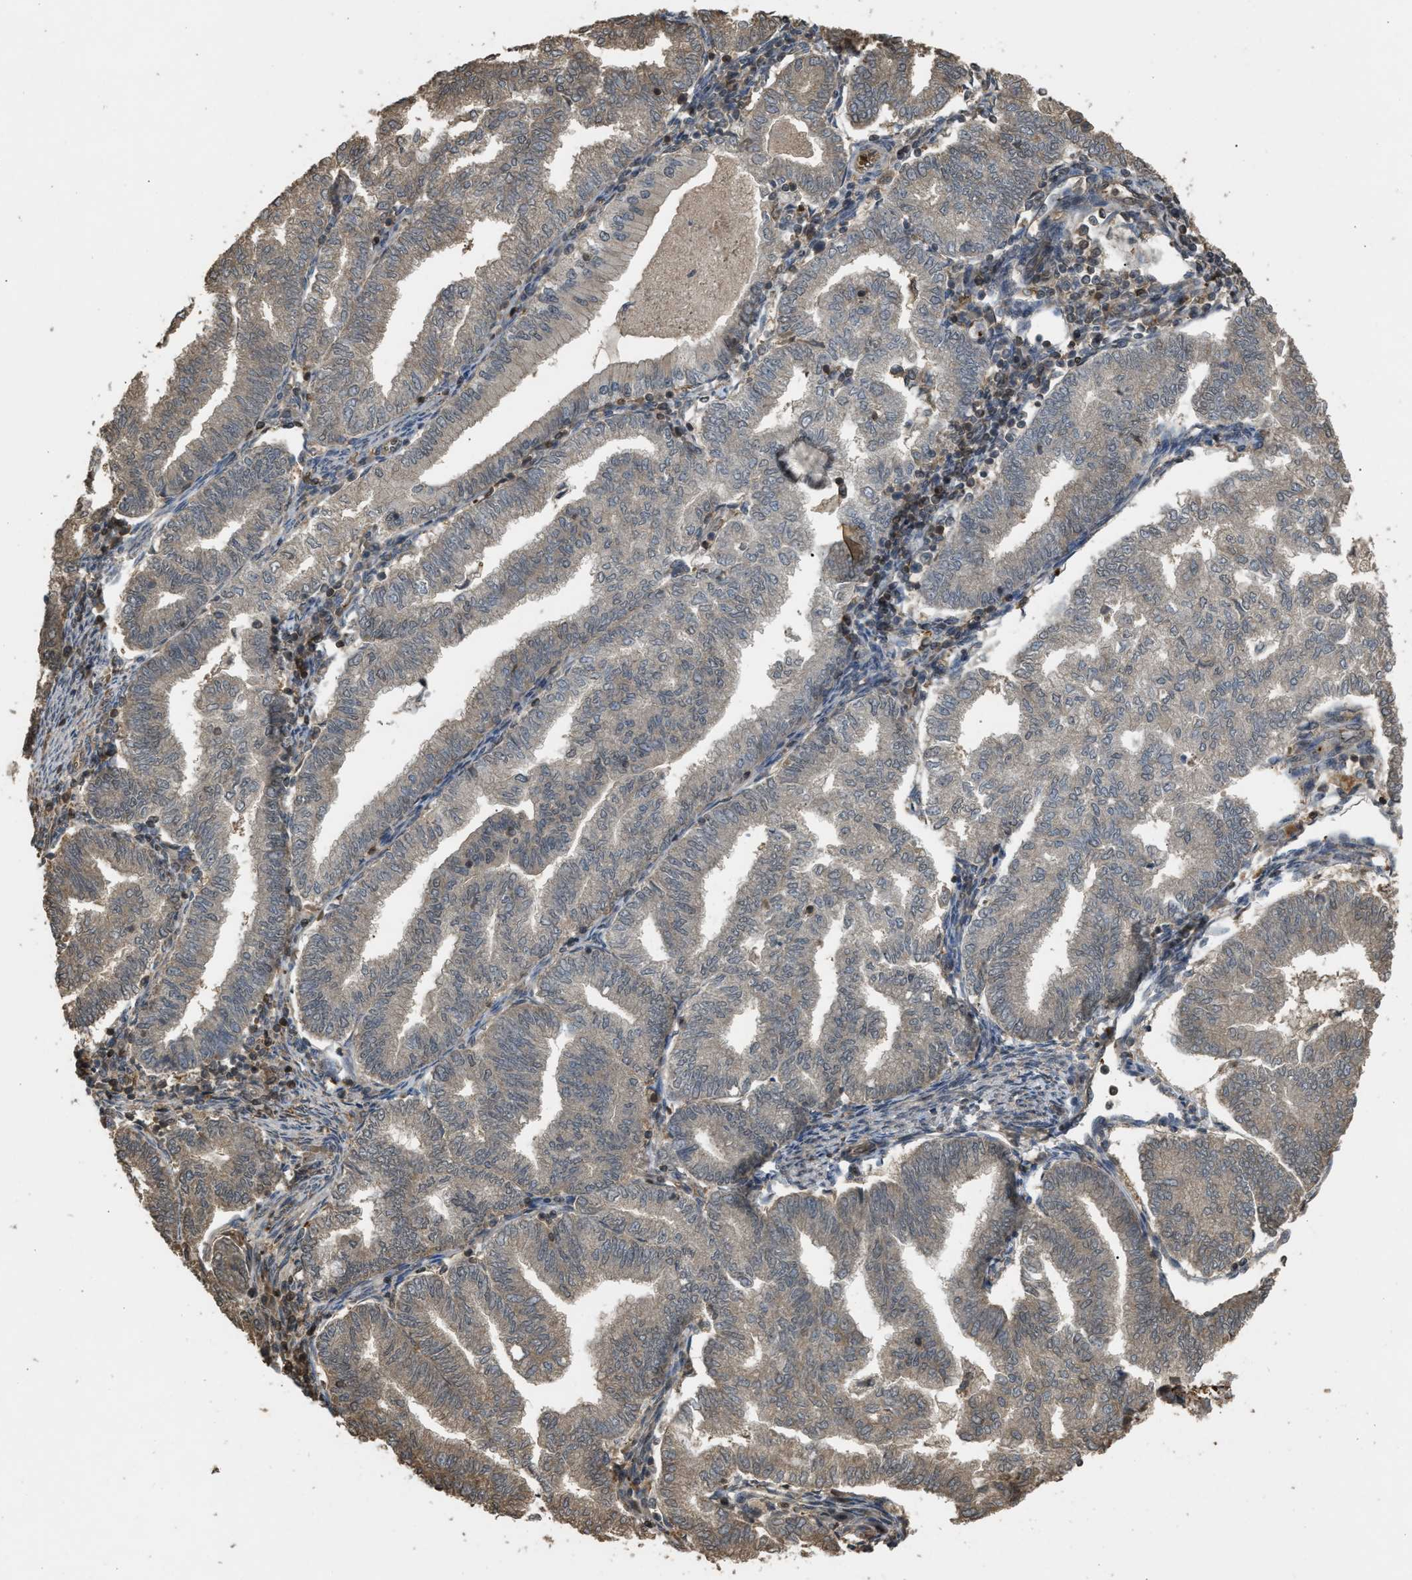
{"staining": {"intensity": "weak", "quantity": "<25%", "location": "cytoplasmic/membranous"}, "tissue": "endometrial cancer", "cell_type": "Tumor cells", "image_type": "cancer", "snomed": [{"axis": "morphology", "description": "Polyp, NOS"}, {"axis": "morphology", "description": "Adenocarcinoma, NOS"}, {"axis": "morphology", "description": "Adenoma, NOS"}, {"axis": "topography", "description": "Endometrium"}], "caption": "Immunohistochemistry (IHC) image of endometrial cancer (polyp) stained for a protein (brown), which displays no staining in tumor cells.", "gene": "ARHGDIA", "patient": {"sex": "female", "age": 79}}